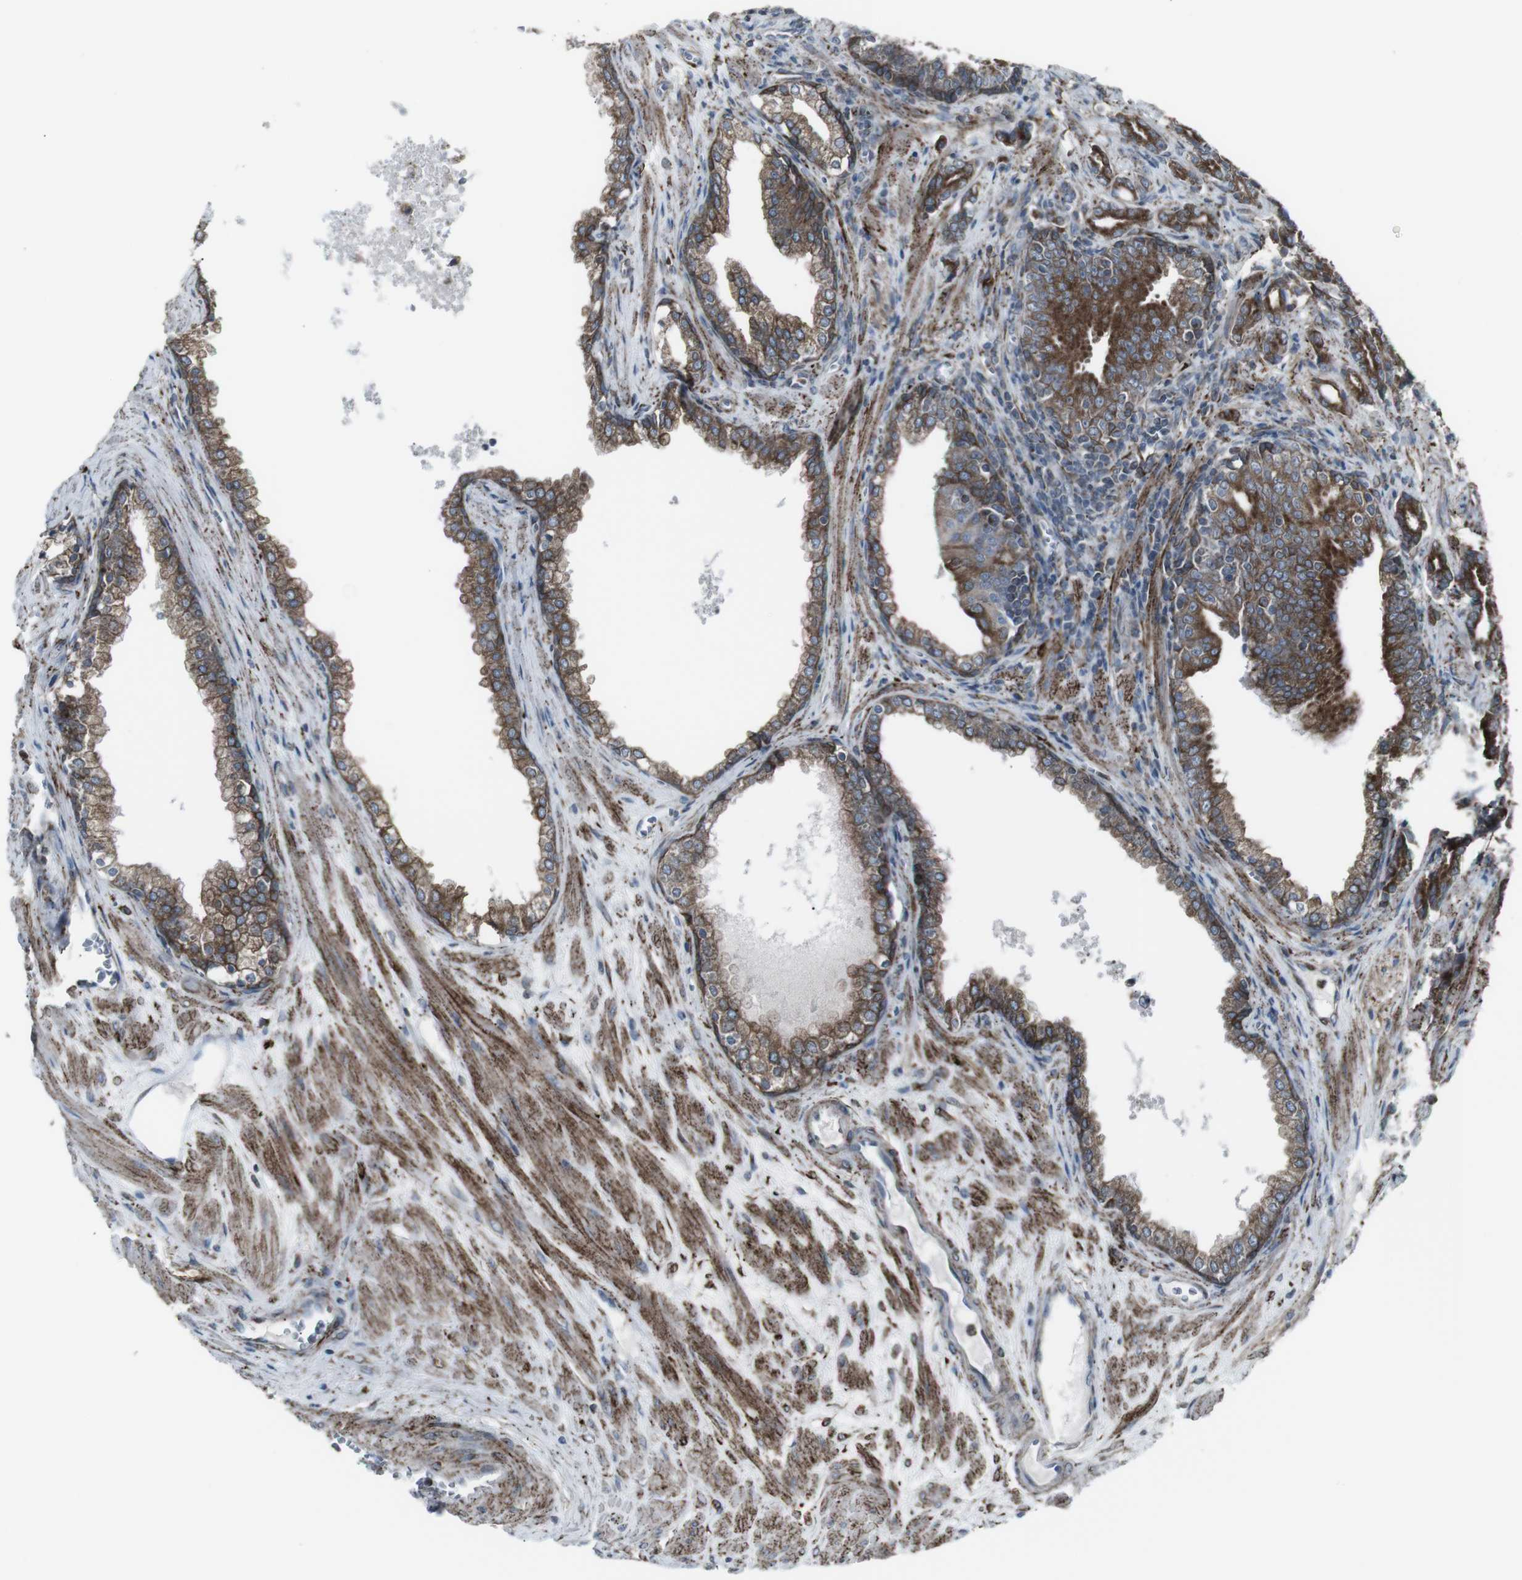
{"staining": {"intensity": "strong", "quantity": ">75%", "location": "cytoplasmic/membranous"}, "tissue": "prostate cancer", "cell_type": "Tumor cells", "image_type": "cancer", "snomed": [{"axis": "morphology", "description": "Adenocarcinoma, Low grade"}, {"axis": "topography", "description": "Prostate"}], "caption": "IHC of human prostate cancer (adenocarcinoma (low-grade)) demonstrates high levels of strong cytoplasmic/membranous positivity in about >75% of tumor cells.", "gene": "LNPK", "patient": {"sex": "male", "age": 58}}